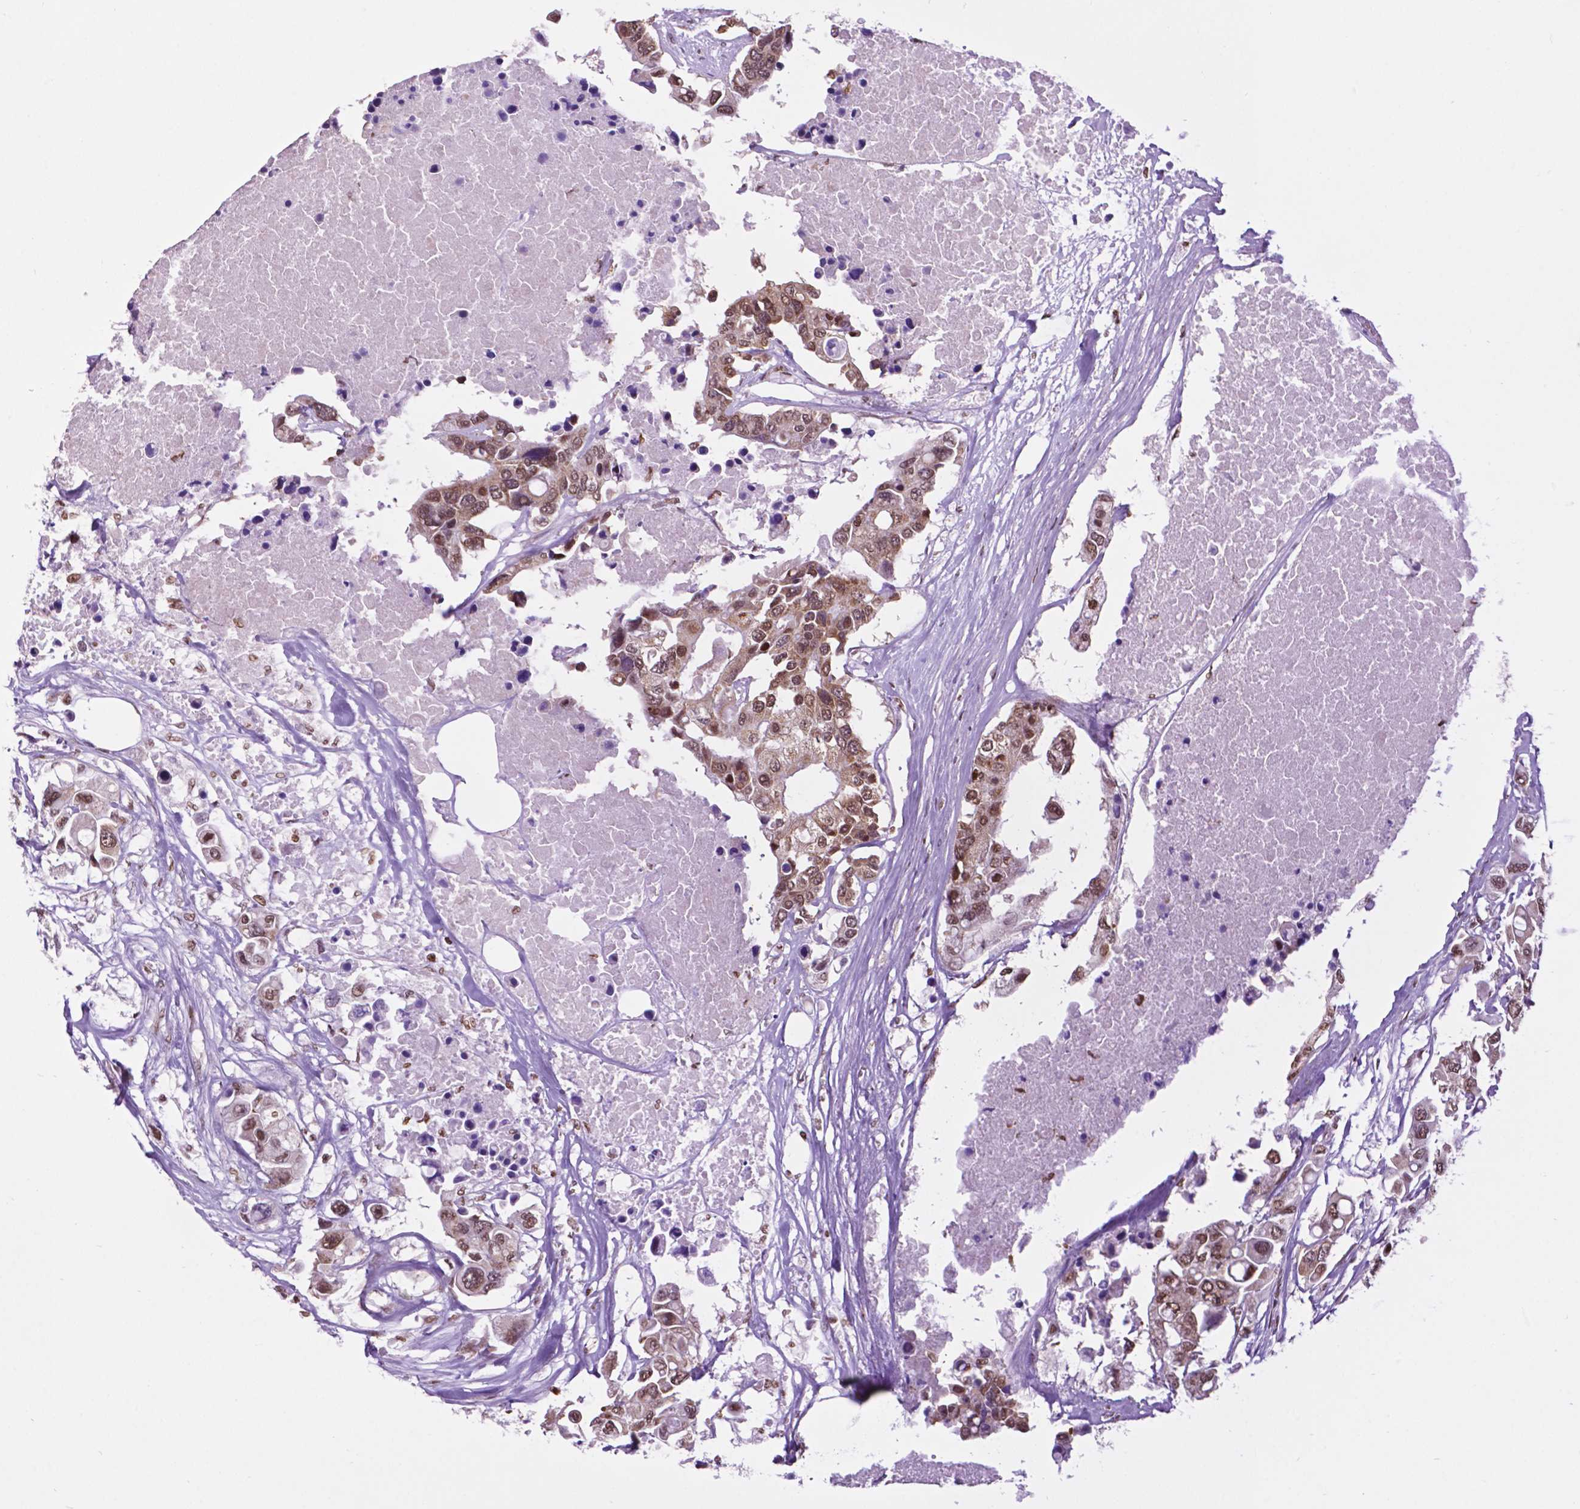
{"staining": {"intensity": "moderate", "quantity": ">75%", "location": "nuclear"}, "tissue": "colorectal cancer", "cell_type": "Tumor cells", "image_type": "cancer", "snomed": [{"axis": "morphology", "description": "Adenocarcinoma, NOS"}, {"axis": "topography", "description": "Colon"}], "caption": "Moderate nuclear protein positivity is identified in approximately >75% of tumor cells in colorectal cancer (adenocarcinoma).", "gene": "COL23A1", "patient": {"sex": "male", "age": 77}}